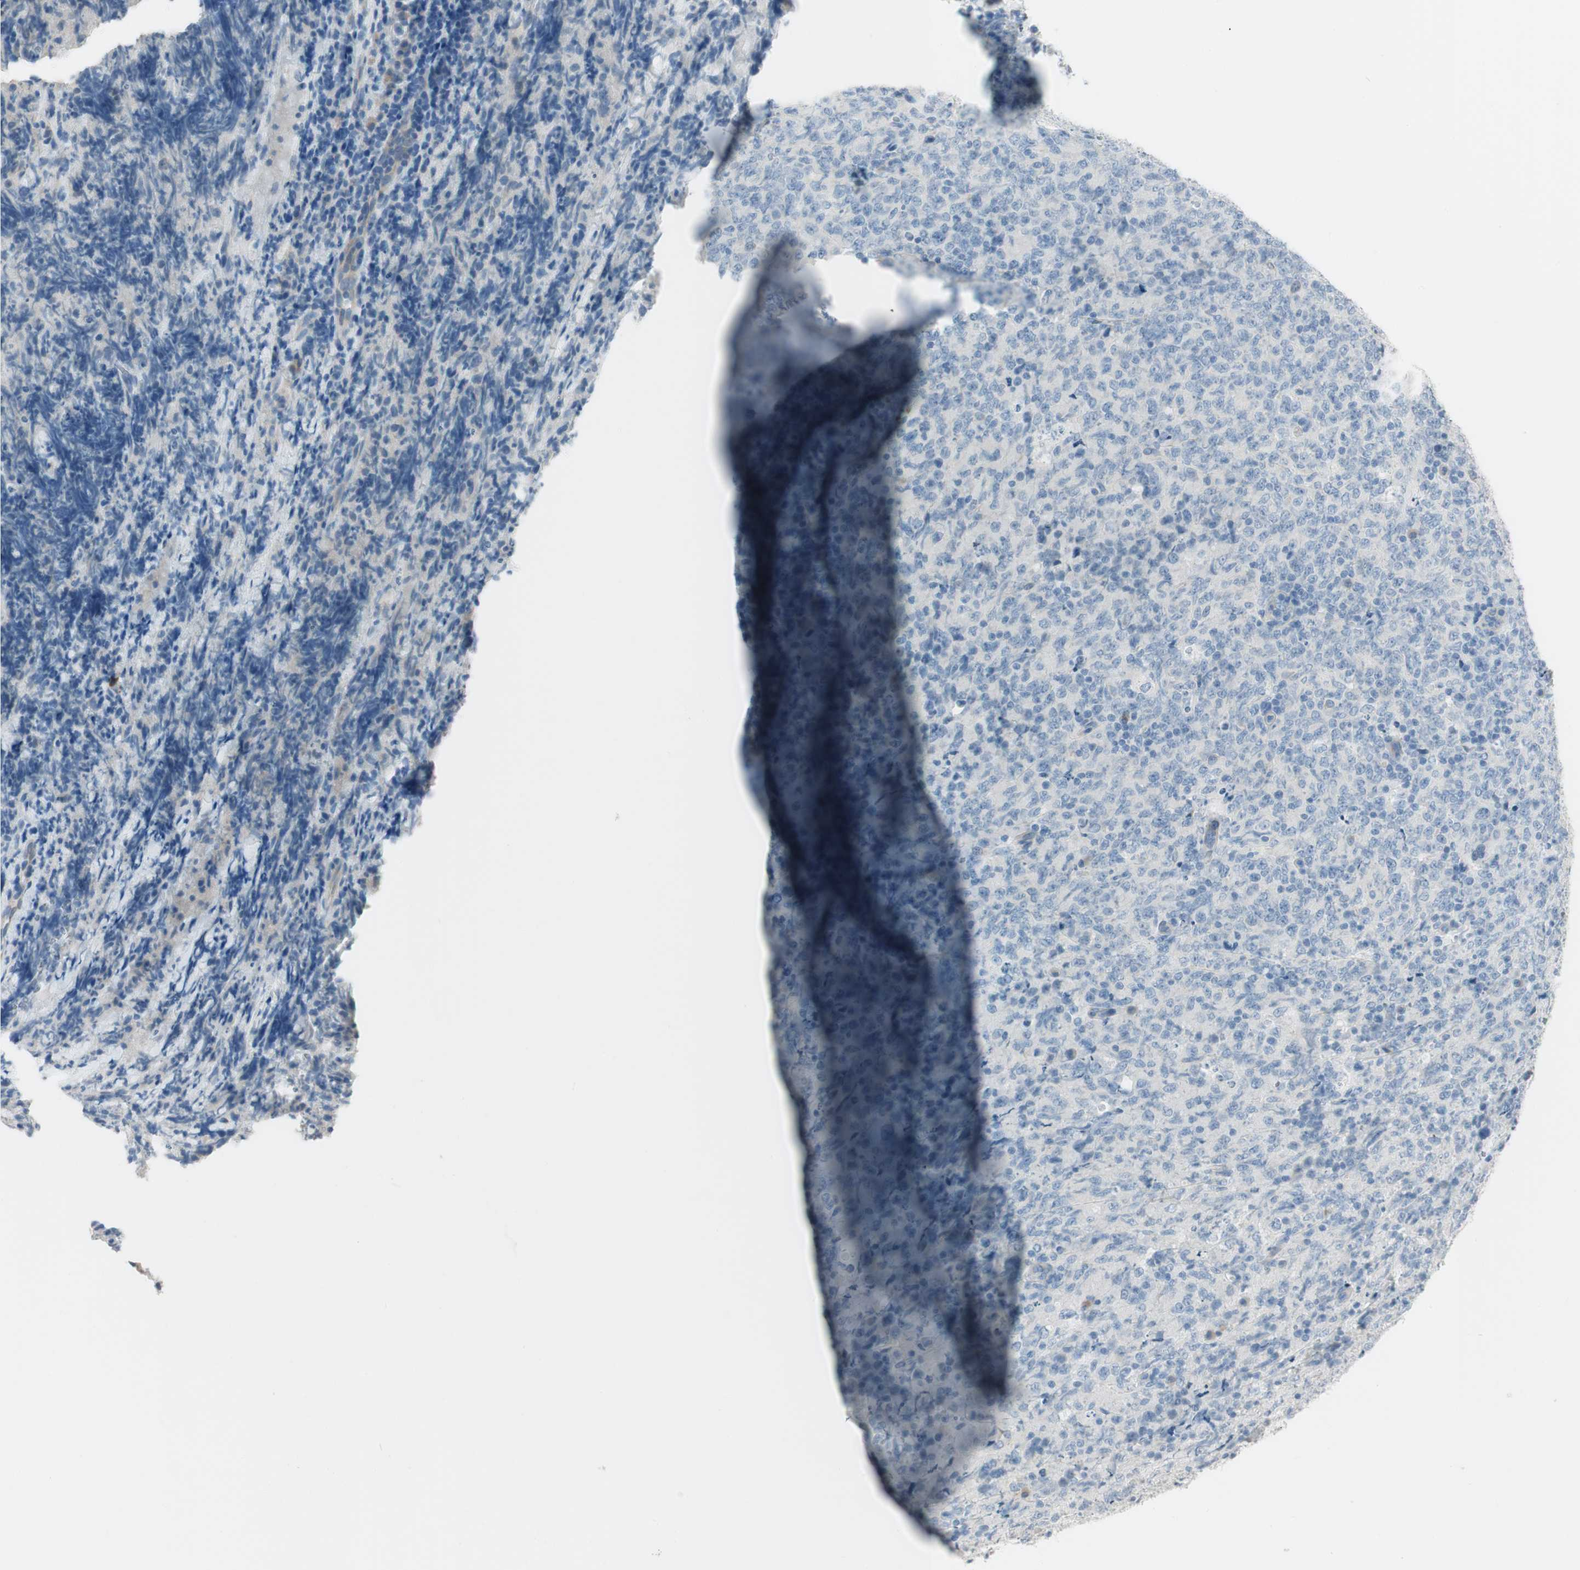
{"staining": {"intensity": "negative", "quantity": "none", "location": "none"}, "tissue": "lymphoma", "cell_type": "Tumor cells", "image_type": "cancer", "snomed": [{"axis": "morphology", "description": "Malignant lymphoma, non-Hodgkin's type, High grade"}, {"axis": "topography", "description": "Tonsil"}], "caption": "Tumor cells are negative for brown protein staining in high-grade malignant lymphoma, non-Hodgkin's type. (Brightfield microscopy of DAB immunohistochemistry at high magnification).", "gene": "SPINK4", "patient": {"sex": "female", "age": 36}}